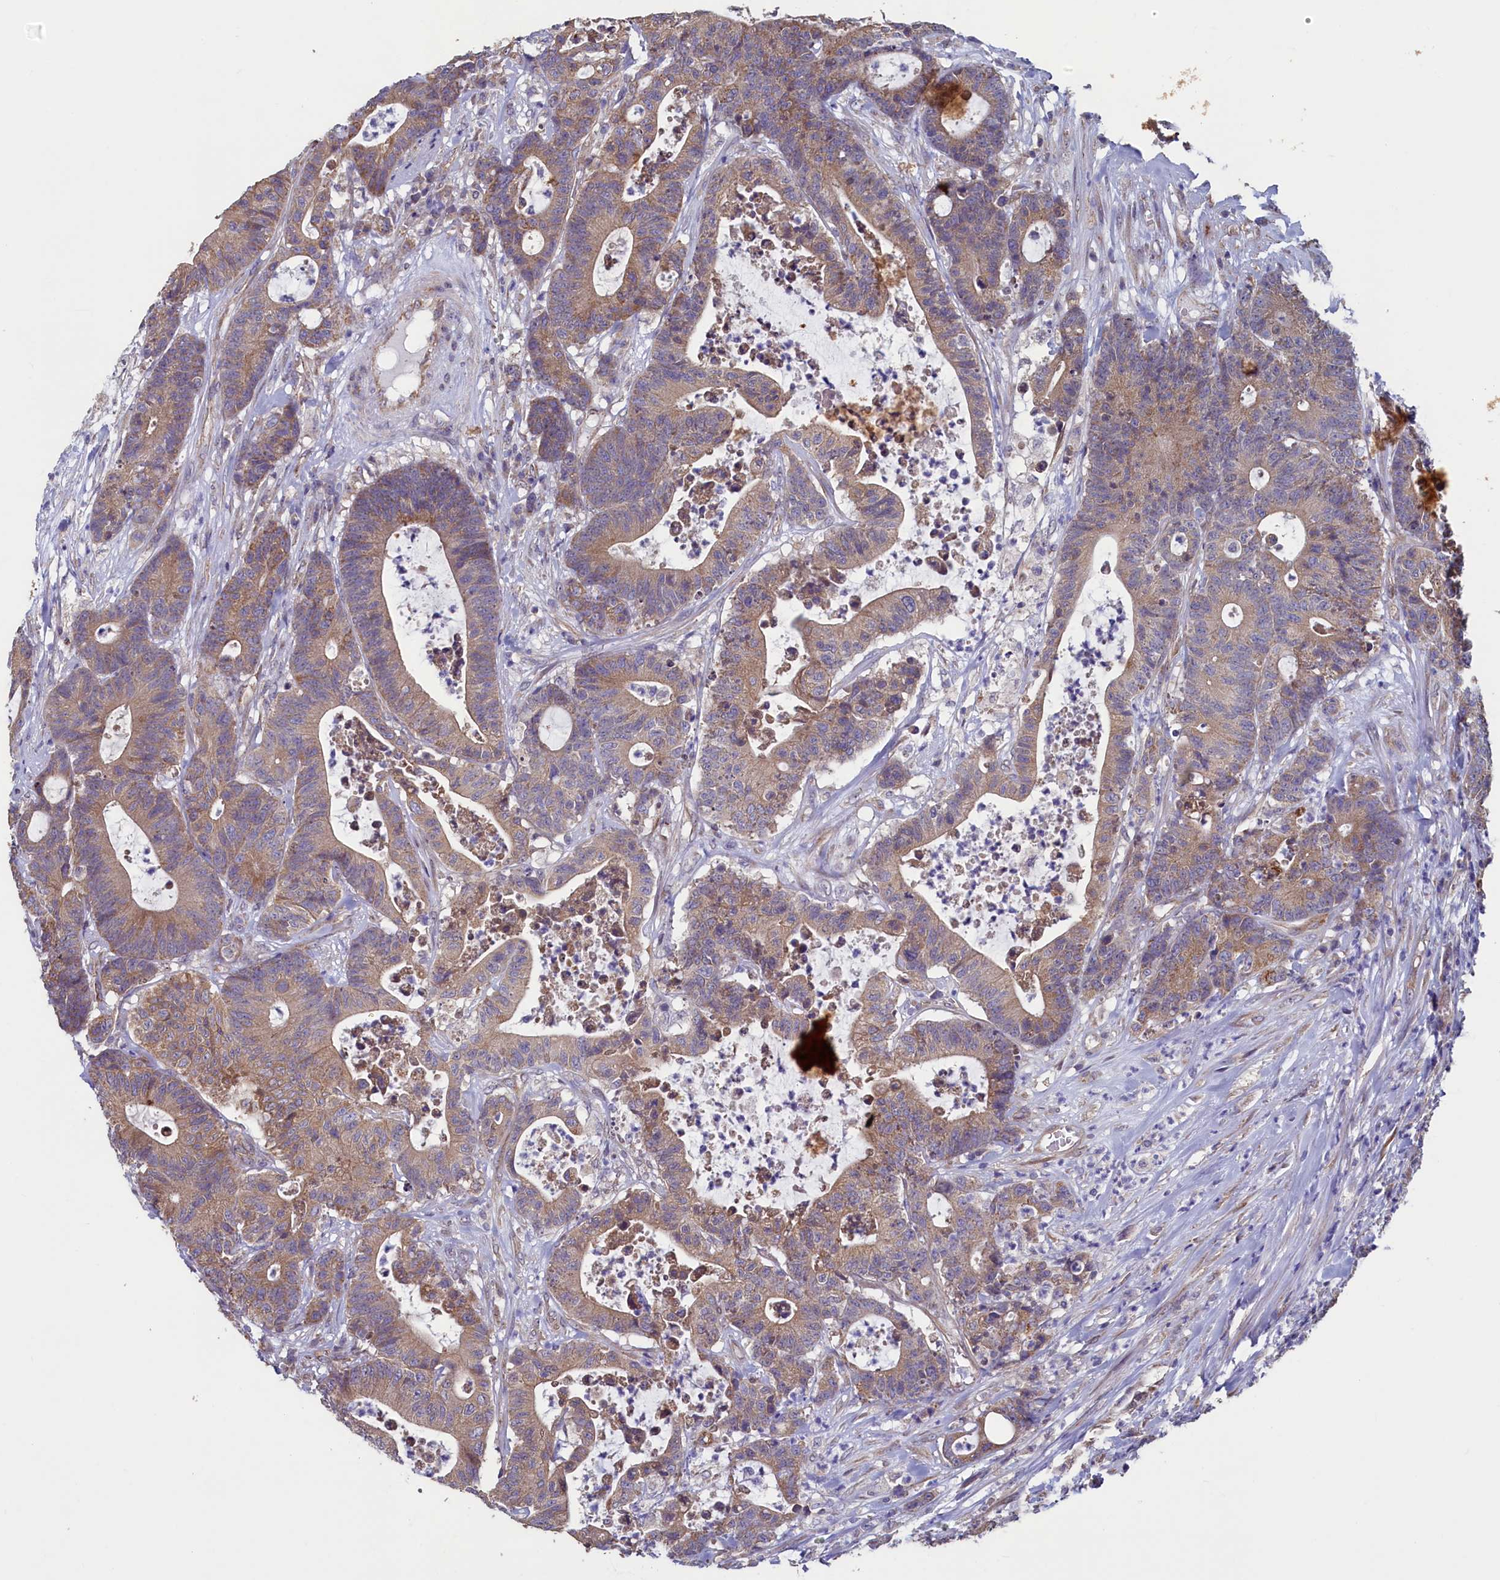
{"staining": {"intensity": "moderate", "quantity": ">75%", "location": "cytoplasmic/membranous"}, "tissue": "colorectal cancer", "cell_type": "Tumor cells", "image_type": "cancer", "snomed": [{"axis": "morphology", "description": "Adenocarcinoma, NOS"}, {"axis": "topography", "description": "Colon"}], "caption": "Colorectal cancer stained with a brown dye demonstrates moderate cytoplasmic/membranous positive positivity in about >75% of tumor cells.", "gene": "SPATA2L", "patient": {"sex": "female", "age": 84}}